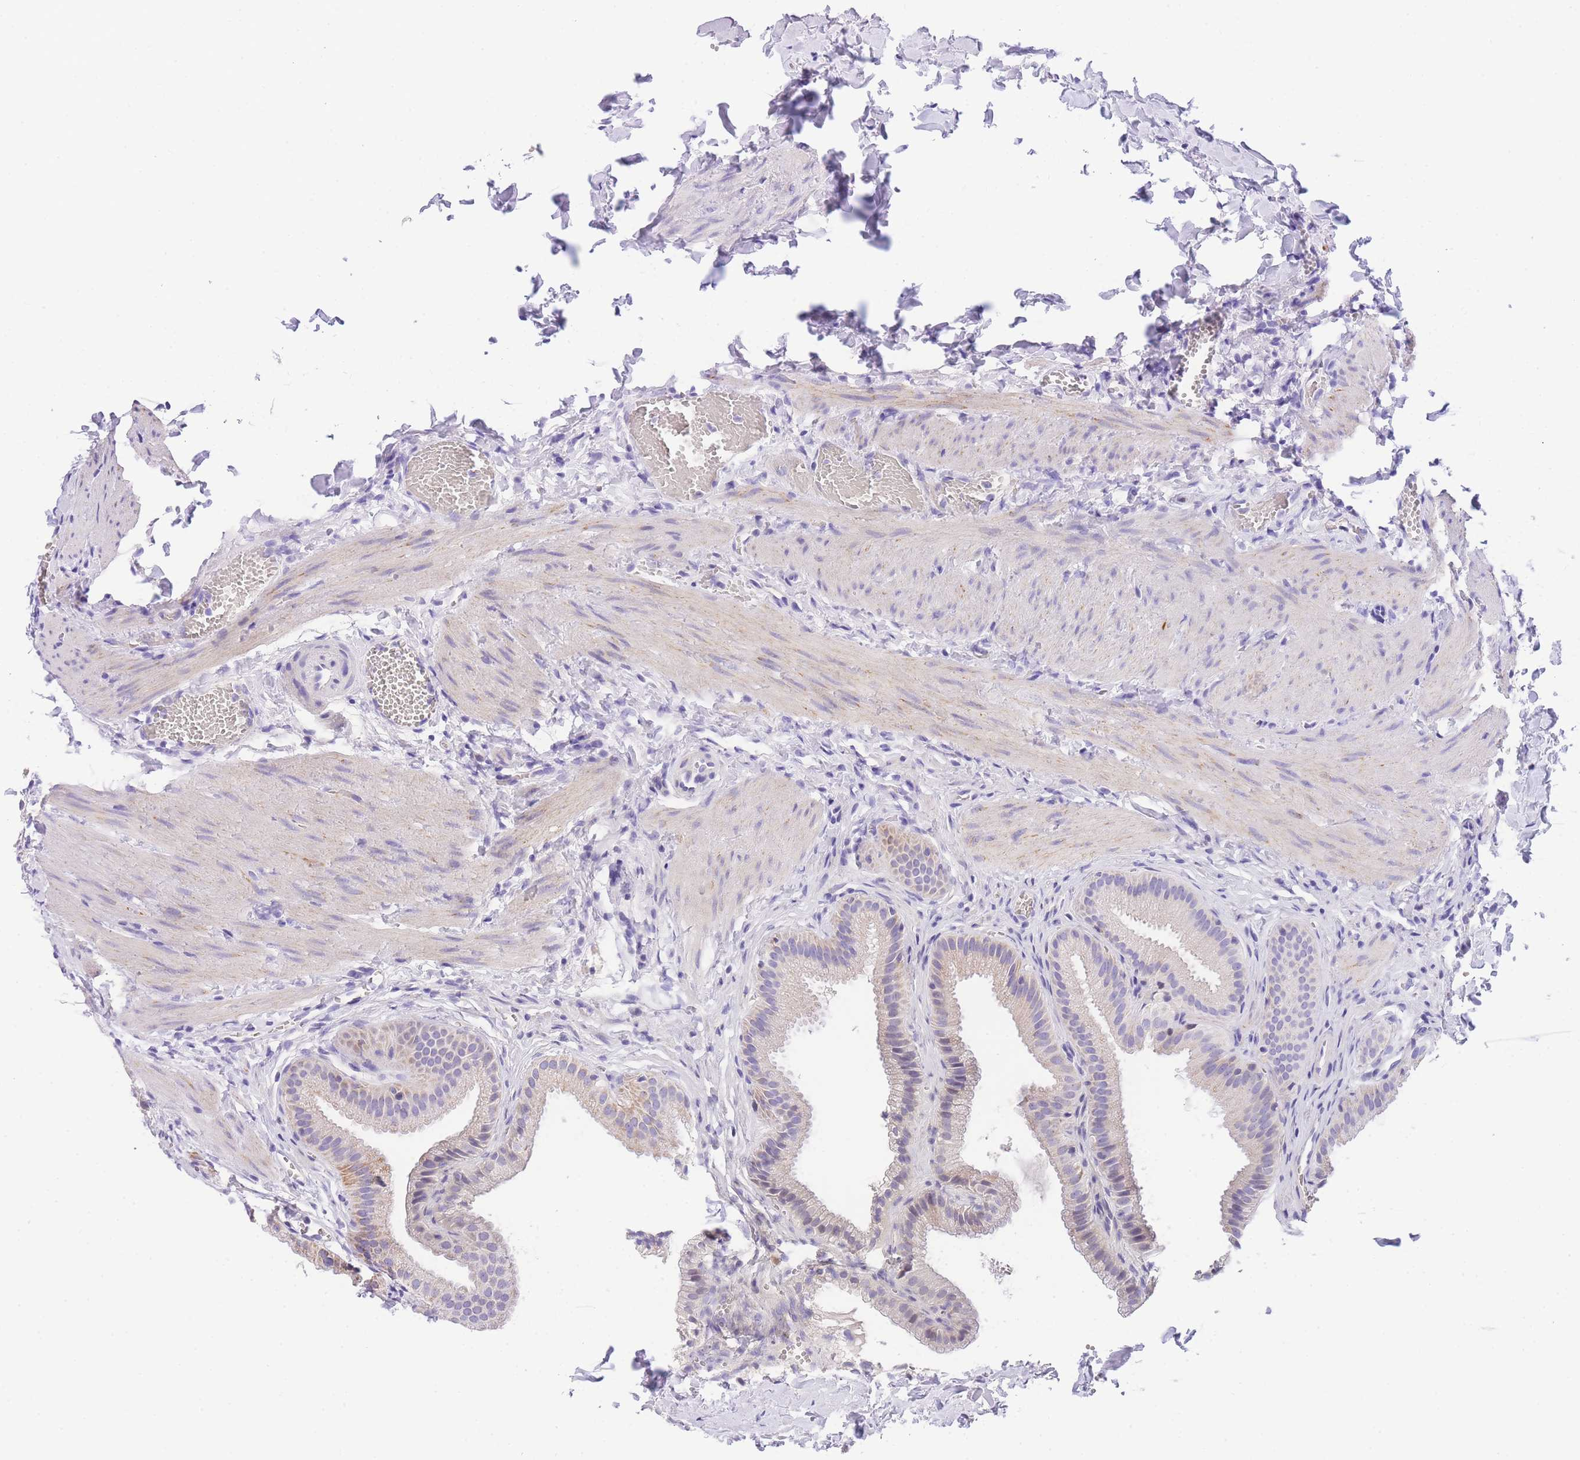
{"staining": {"intensity": "weak", "quantity": "<25%", "location": "cytoplasmic/membranous"}, "tissue": "gallbladder", "cell_type": "Glandular cells", "image_type": "normal", "snomed": [{"axis": "morphology", "description": "Normal tissue, NOS"}, {"axis": "topography", "description": "Gallbladder"}], "caption": "Micrograph shows no protein expression in glandular cells of normal gallbladder.", "gene": "NKD2", "patient": {"sex": "male", "age": 38}}